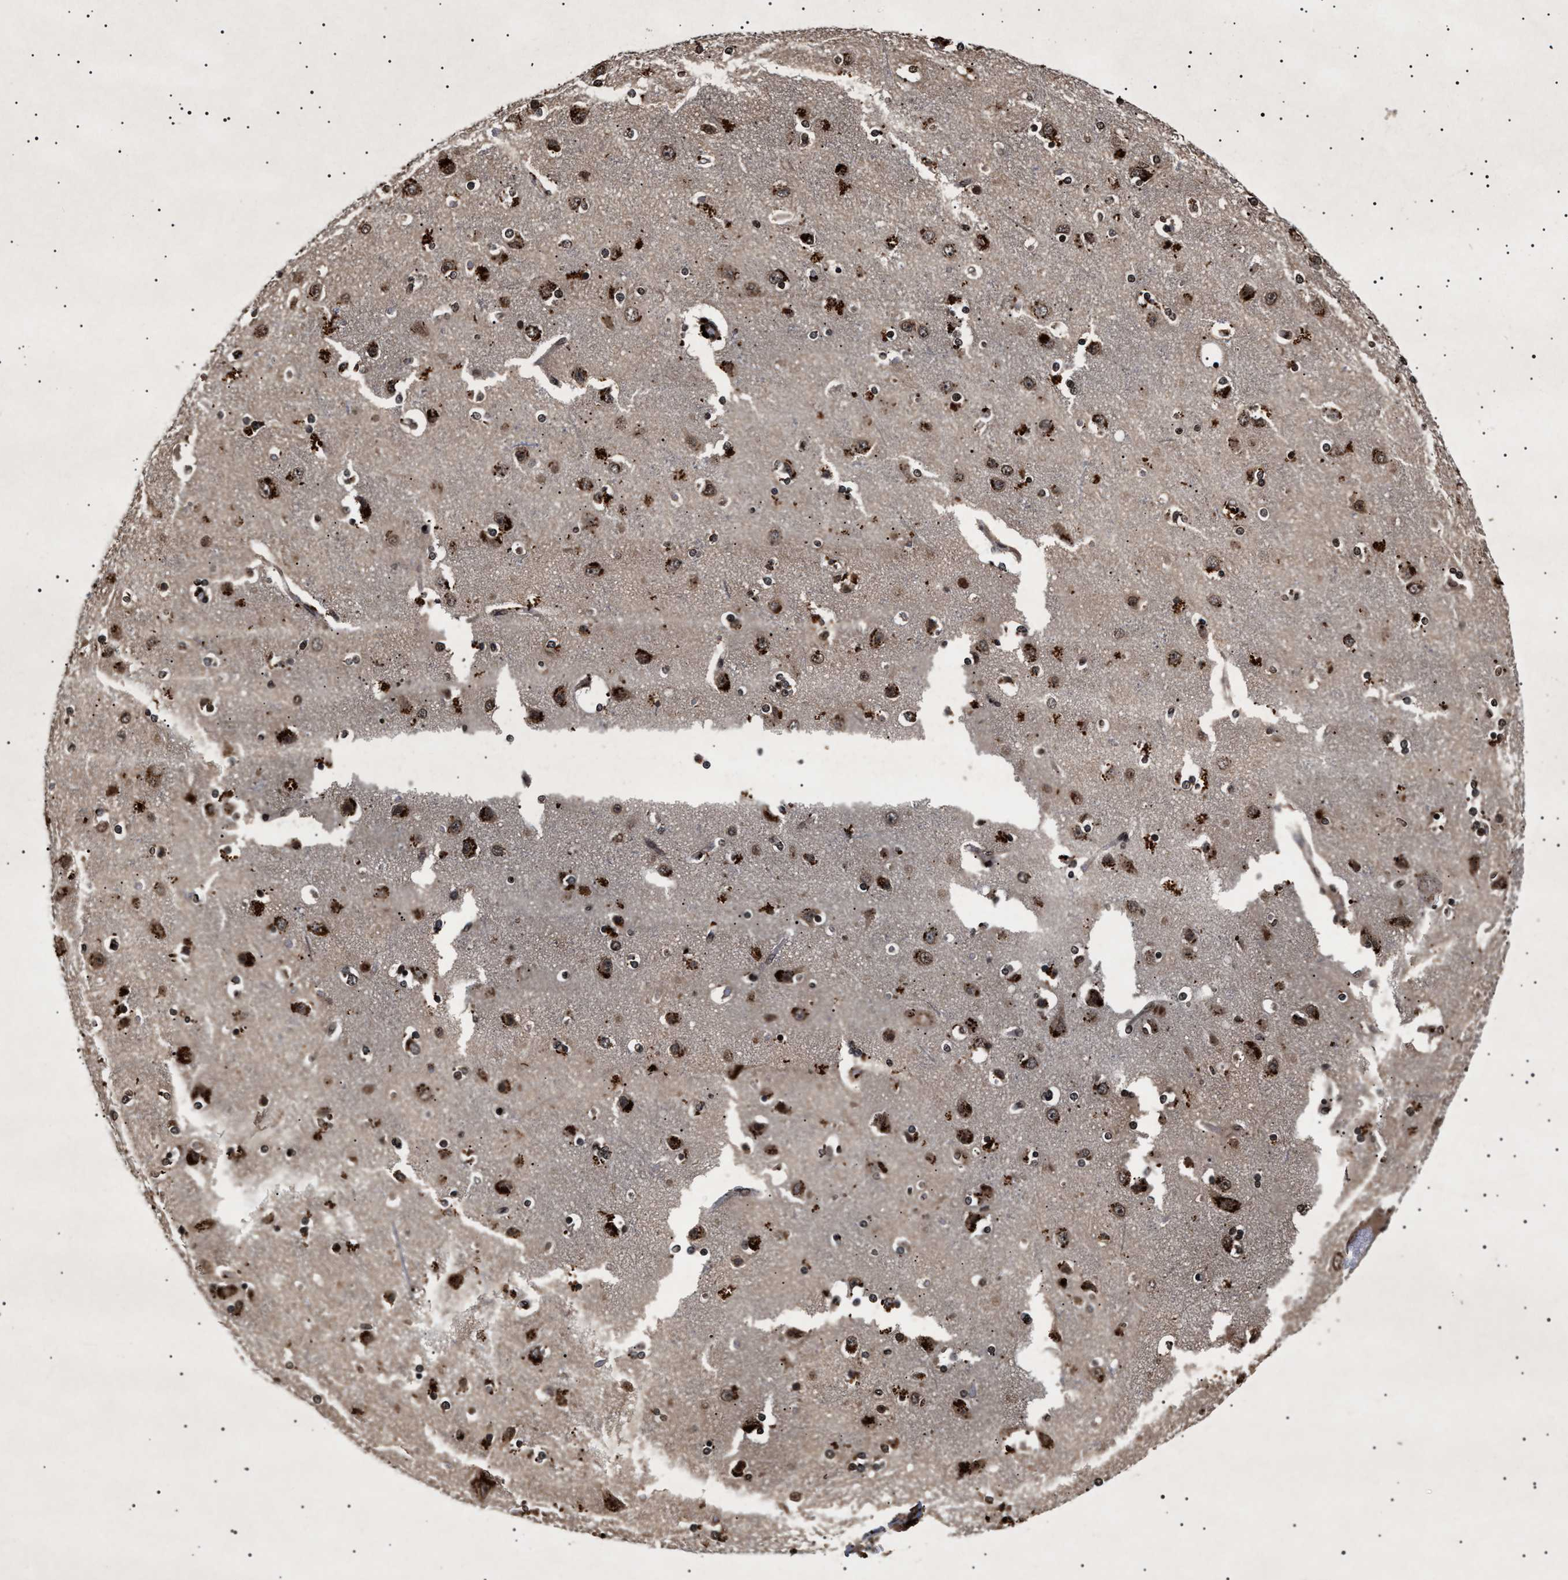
{"staining": {"intensity": "moderate", "quantity": "25%-75%", "location": "cytoplasmic/membranous"}, "tissue": "cerebral cortex", "cell_type": "Endothelial cells", "image_type": "normal", "snomed": [{"axis": "morphology", "description": "Normal tissue, NOS"}, {"axis": "topography", "description": "Cerebral cortex"}], "caption": "Endothelial cells exhibit medium levels of moderate cytoplasmic/membranous expression in about 25%-75% of cells in benign human cerebral cortex.", "gene": "KIF21A", "patient": {"sex": "female", "age": 54}}